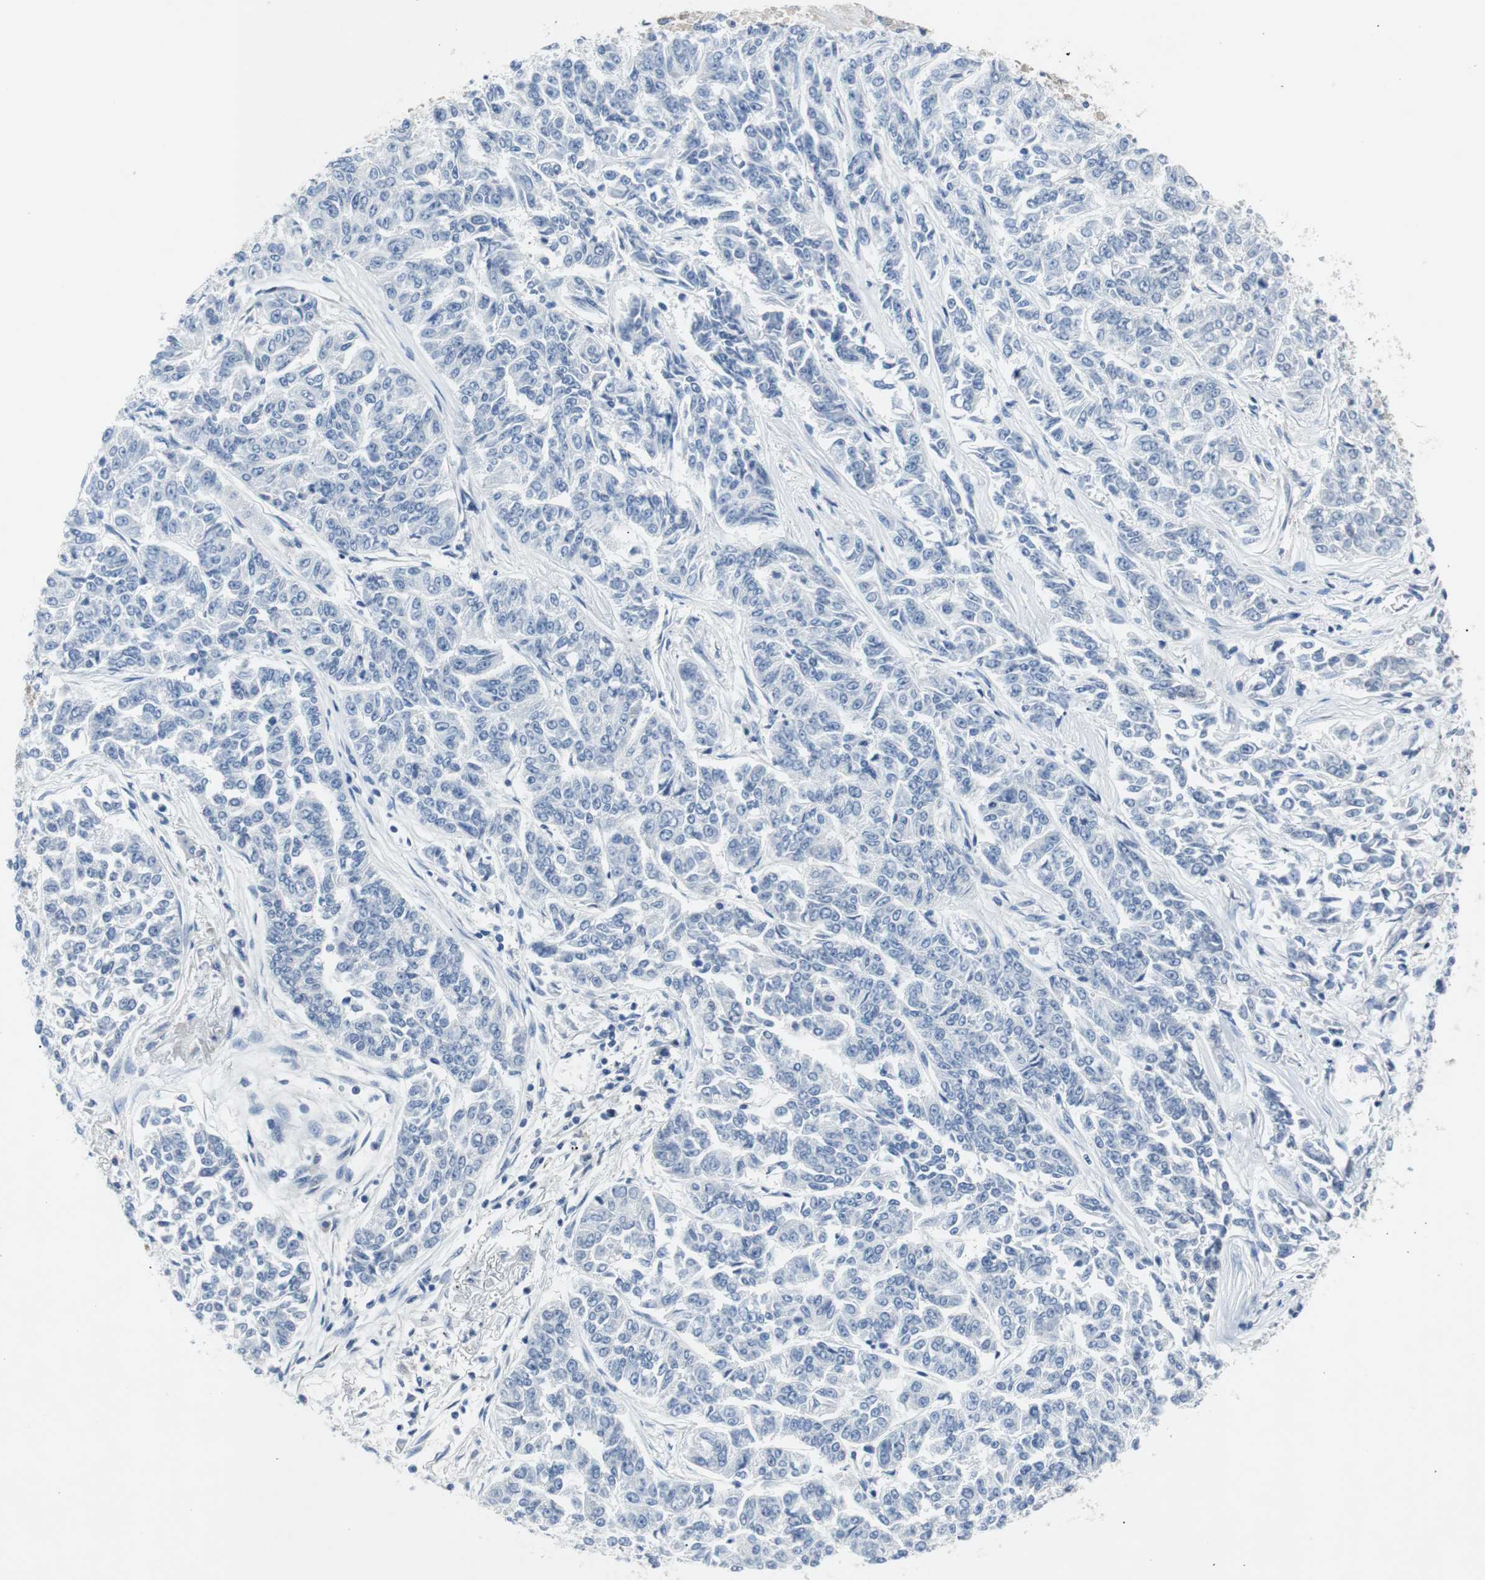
{"staining": {"intensity": "negative", "quantity": "none", "location": "none"}, "tissue": "lung cancer", "cell_type": "Tumor cells", "image_type": "cancer", "snomed": [{"axis": "morphology", "description": "Adenocarcinoma, NOS"}, {"axis": "topography", "description": "Lung"}], "caption": "The image reveals no significant staining in tumor cells of lung cancer (adenocarcinoma).", "gene": "EEF2K", "patient": {"sex": "male", "age": 84}}